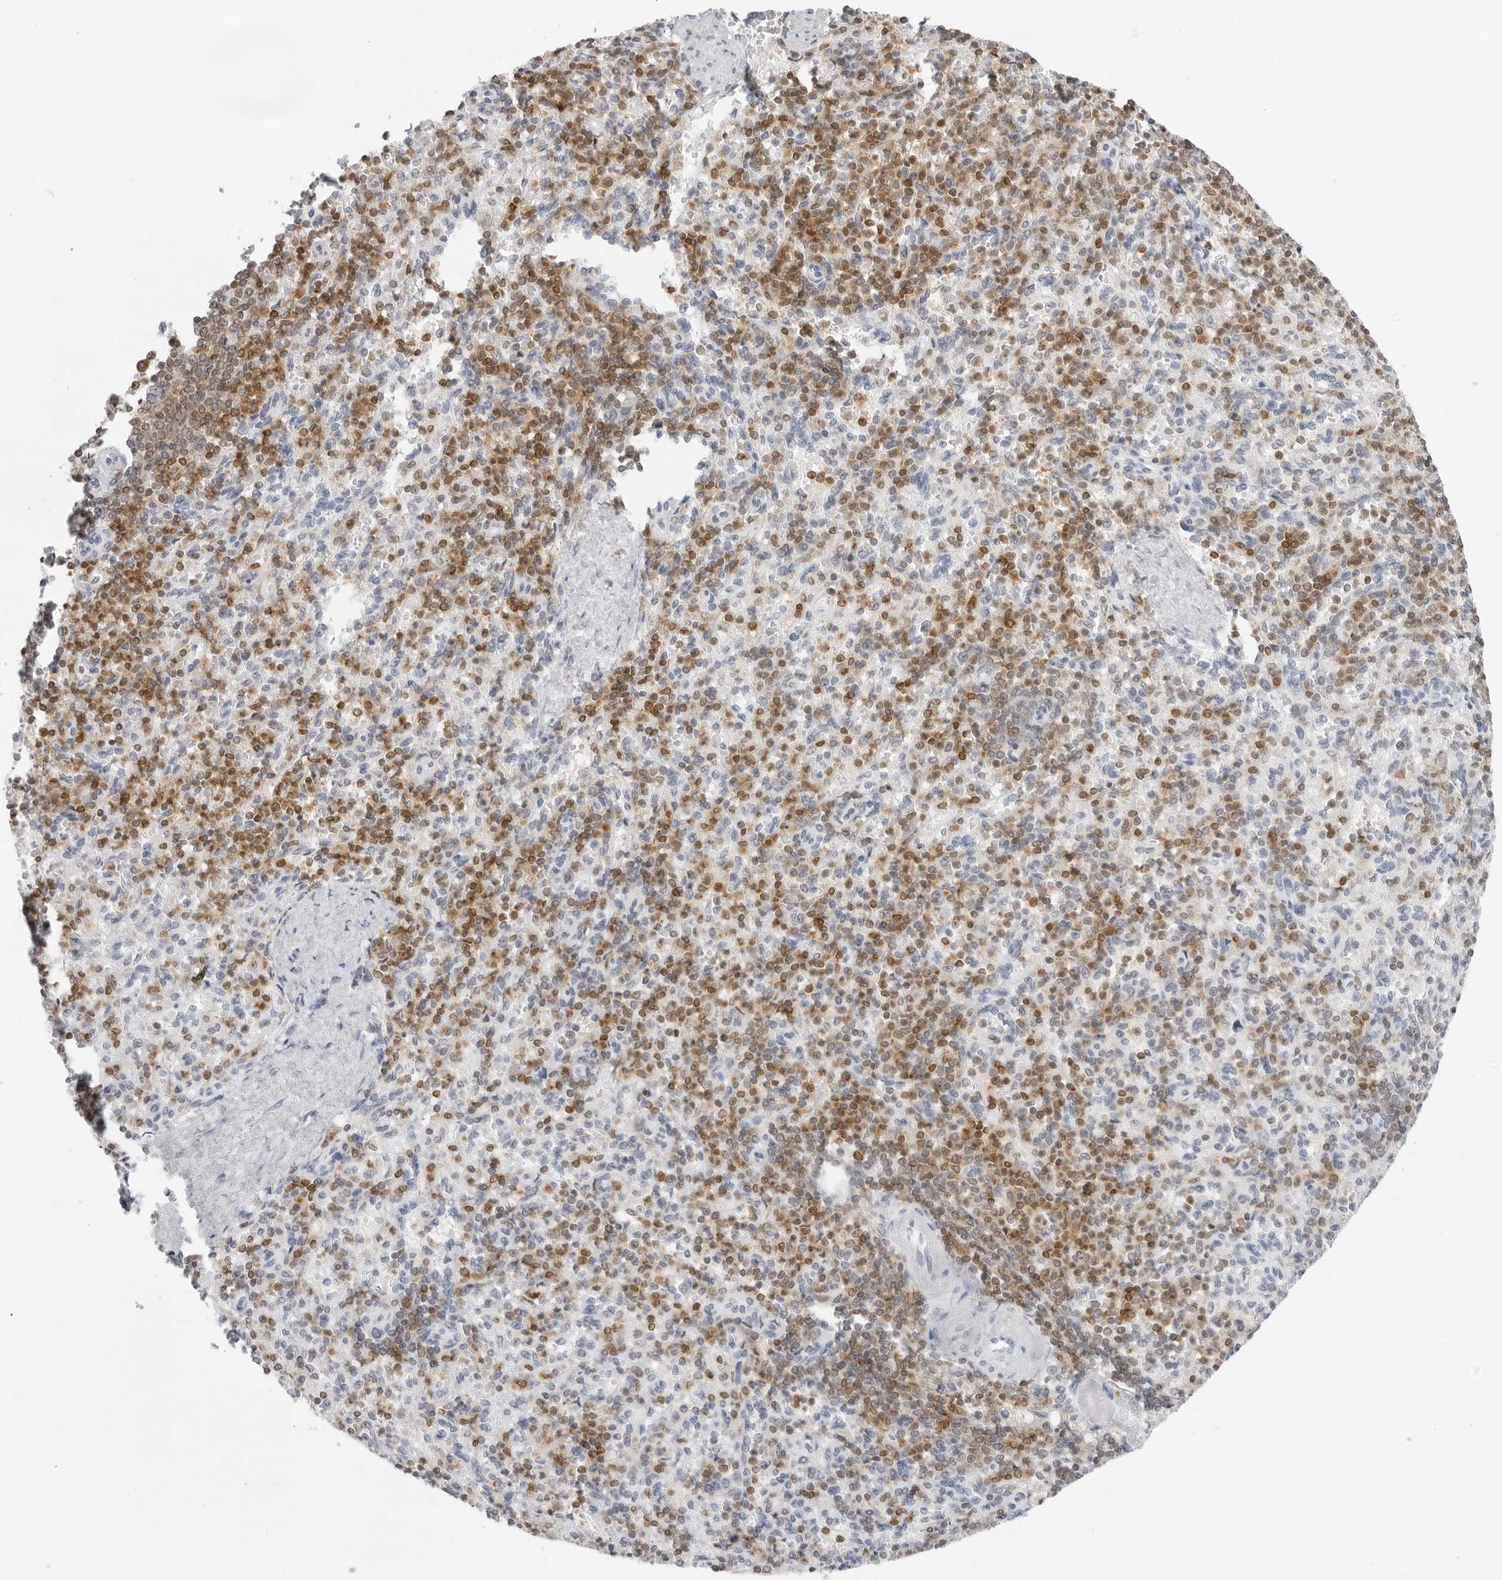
{"staining": {"intensity": "moderate", "quantity": "25%-75%", "location": "cytoplasmic/membranous,nuclear"}, "tissue": "spleen", "cell_type": "Cells in red pulp", "image_type": "normal", "snomed": [{"axis": "morphology", "description": "Normal tissue, NOS"}, {"axis": "topography", "description": "Spleen"}], "caption": "Brown immunohistochemical staining in unremarkable human spleen demonstrates moderate cytoplasmic/membranous,nuclear positivity in approximately 25%-75% of cells in red pulp.", "gene": "FMNL1", "patient": {"sex": "female", "age": 74}}